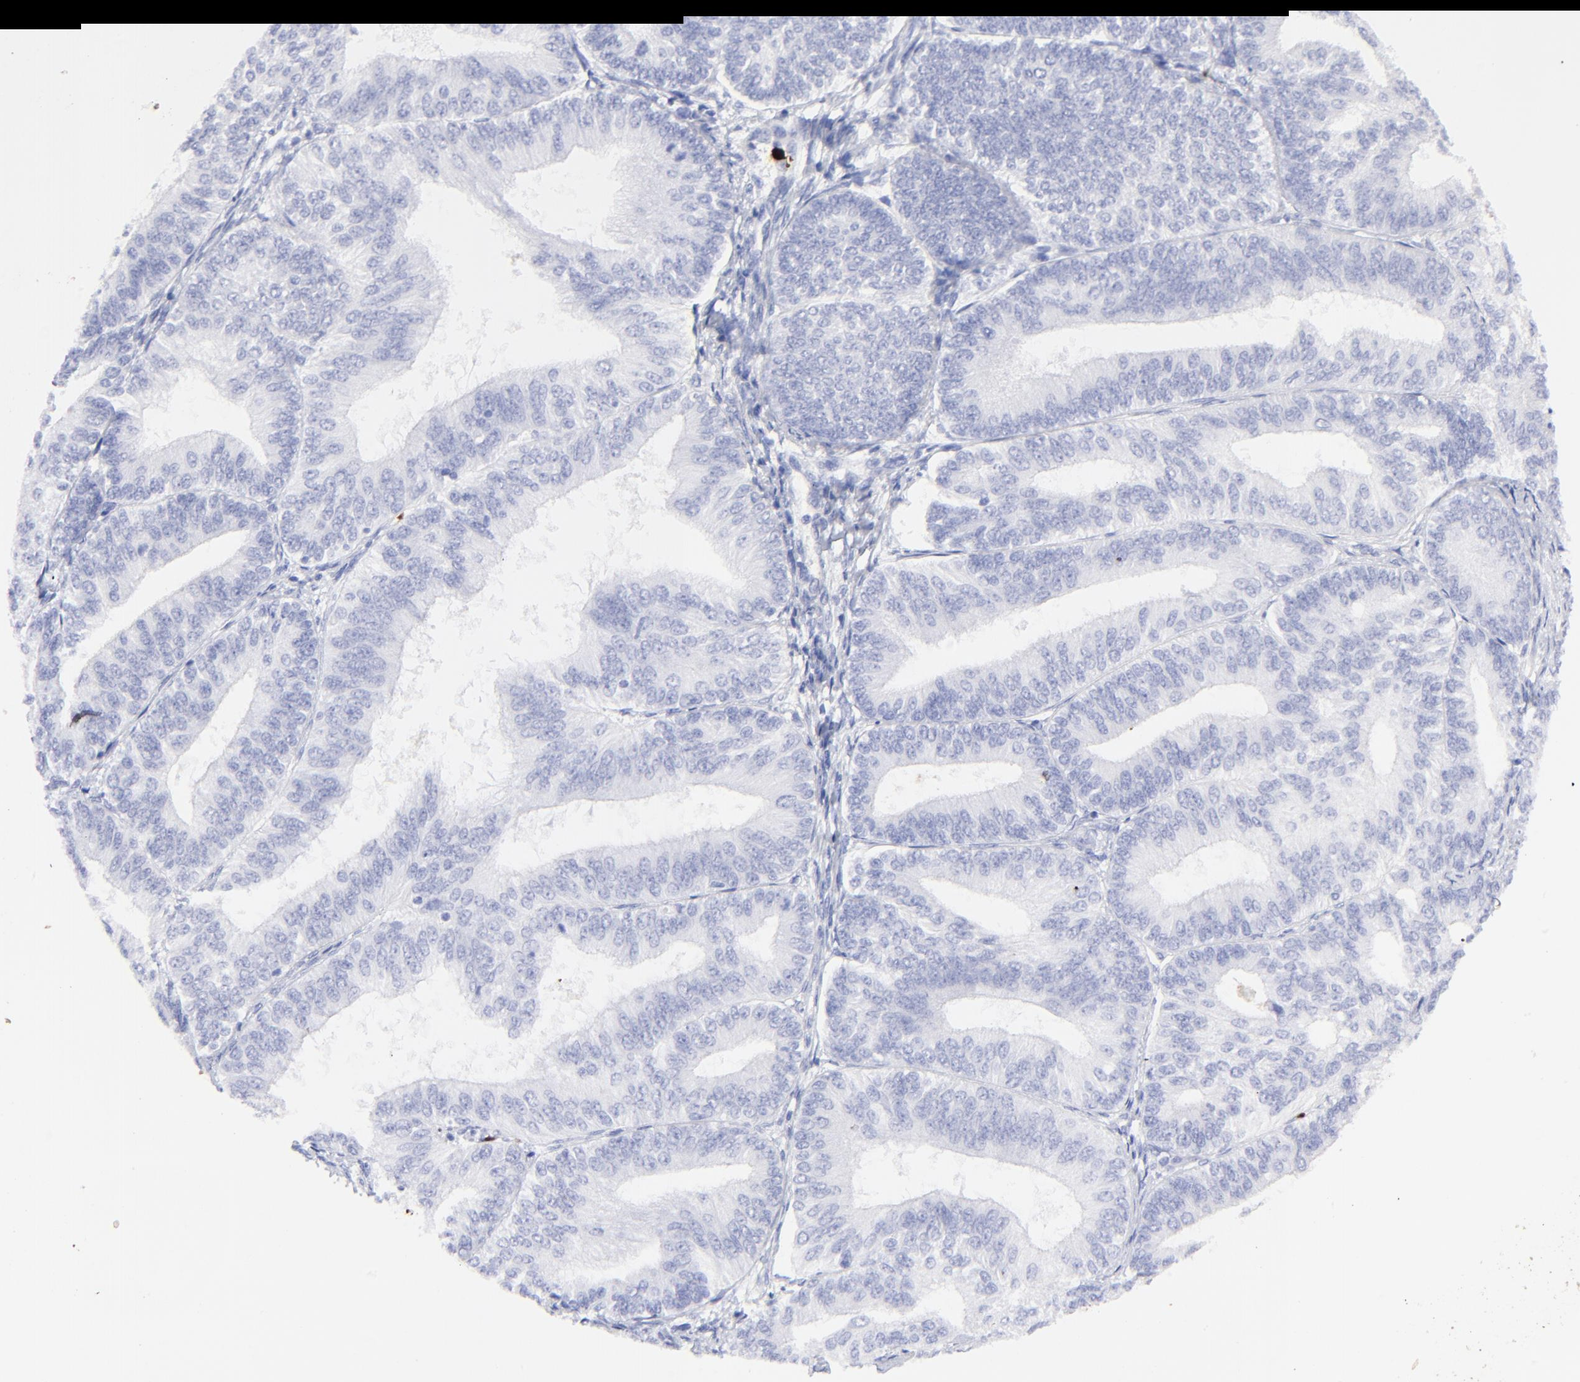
{"staining": {"intensity": "negative", "quantity": "none", "location": "none"}, "tissue": "endometrial cancer", "cell_type": "Tumor cells", "image_type": "cancer", "snomed": [{"axis": "morphology", "description": "Adenocarcinoma, NOS"}, {"axis": "topography", "description": "Endometrium"}], "caption": "Protein analysis of endometrial cancer exhibits no significant expression in tumor cells.", "gene": "S100A12", "patient": {"sex": "female", "age": 55}}